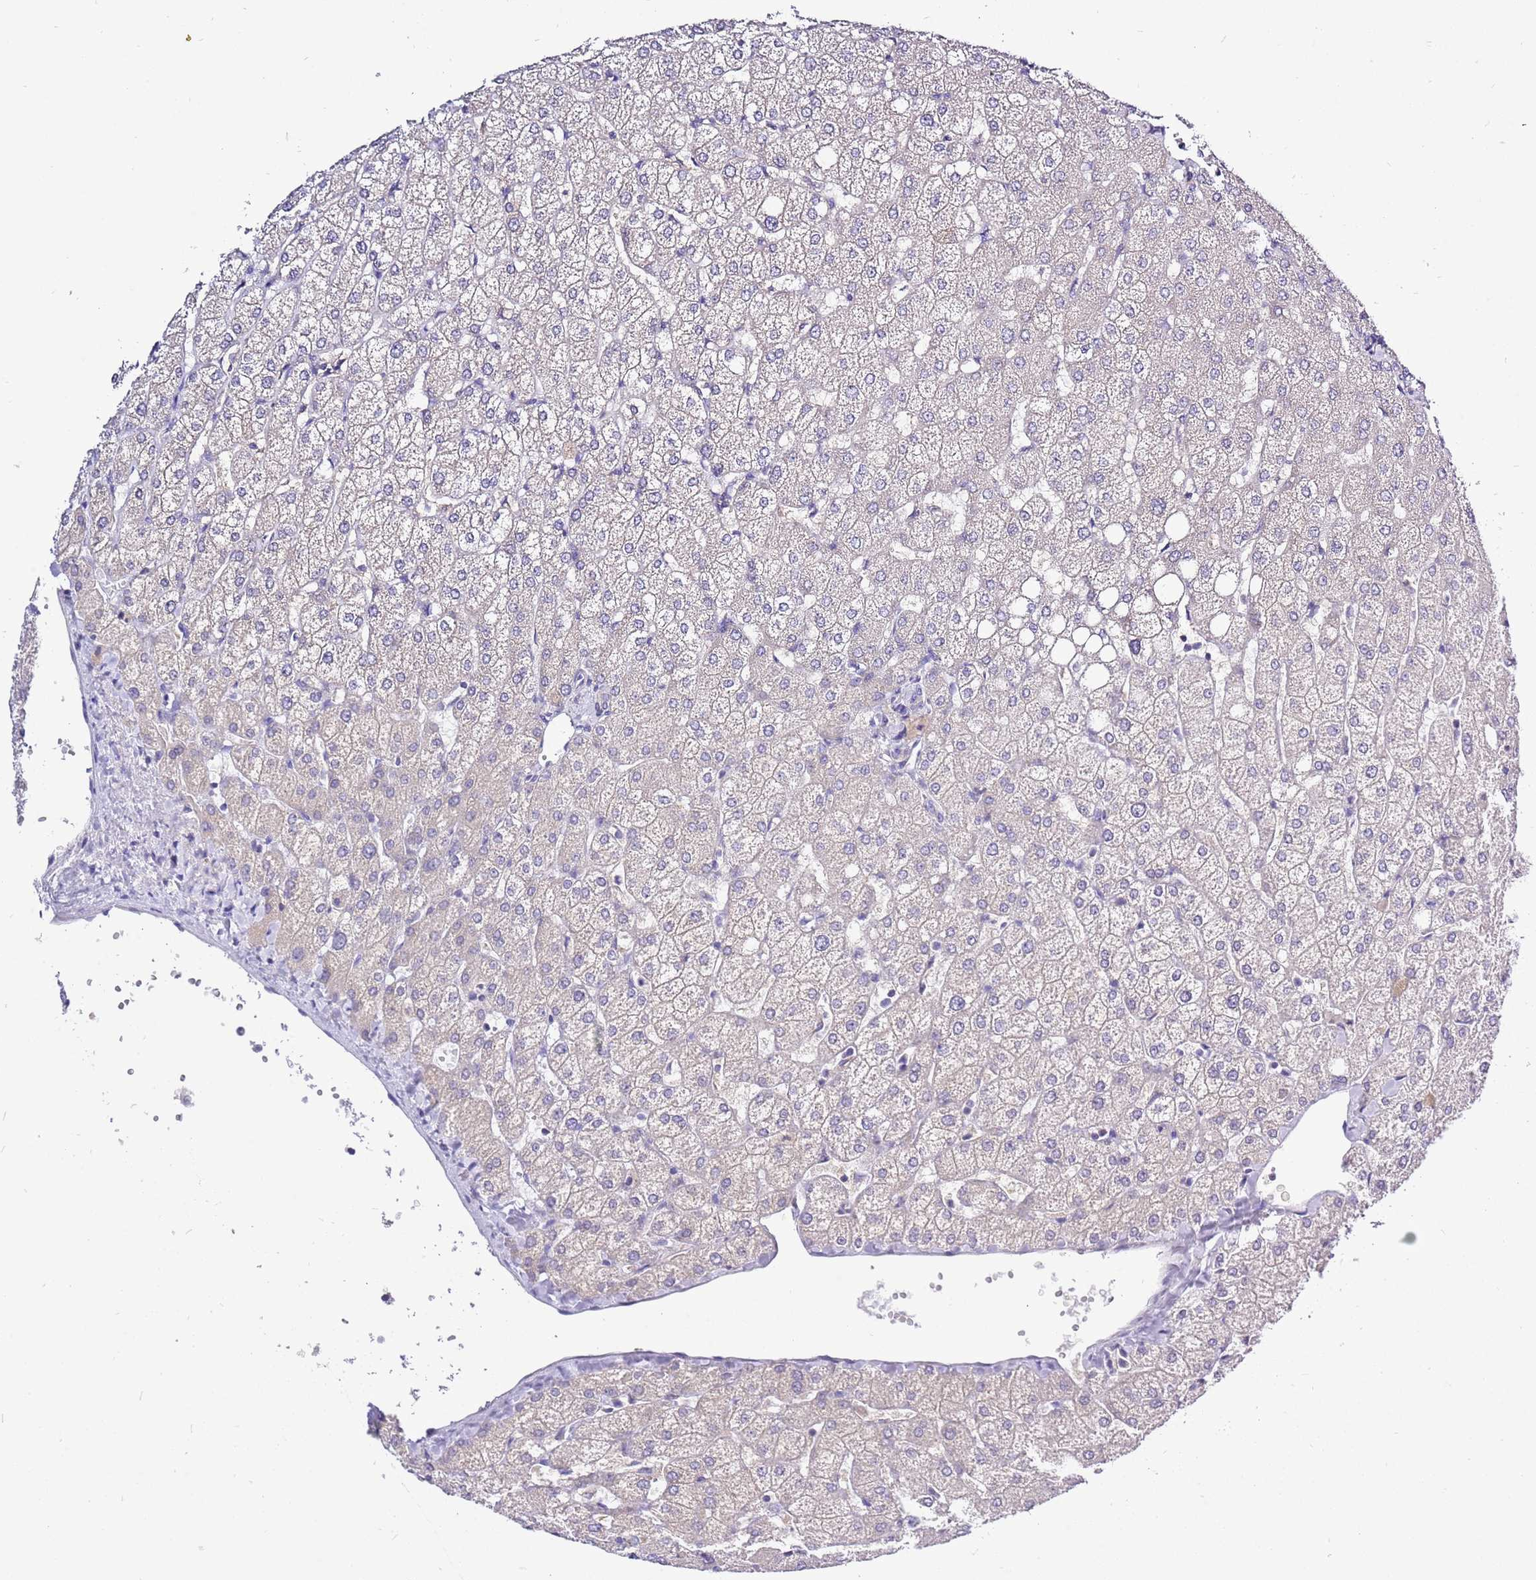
{"staining": {"intensity": "negative", "quantity": "none", "location": "none"}, "tissue": "liver", "cell_type": "Cholangiocytes", "image_type": "normal", "snomed": [{"axis": "morphology", "description": "Normal tissue, NOS"}, {"axis": "topography", "description": "Liver"}], "caption": "Liver was stained to show a protein in brown. There is no significant expression in cholangiocytes. Nuclei are stained in blue.", "gene": "GLCE", "patient": {"sex": "female", "age": 54}}